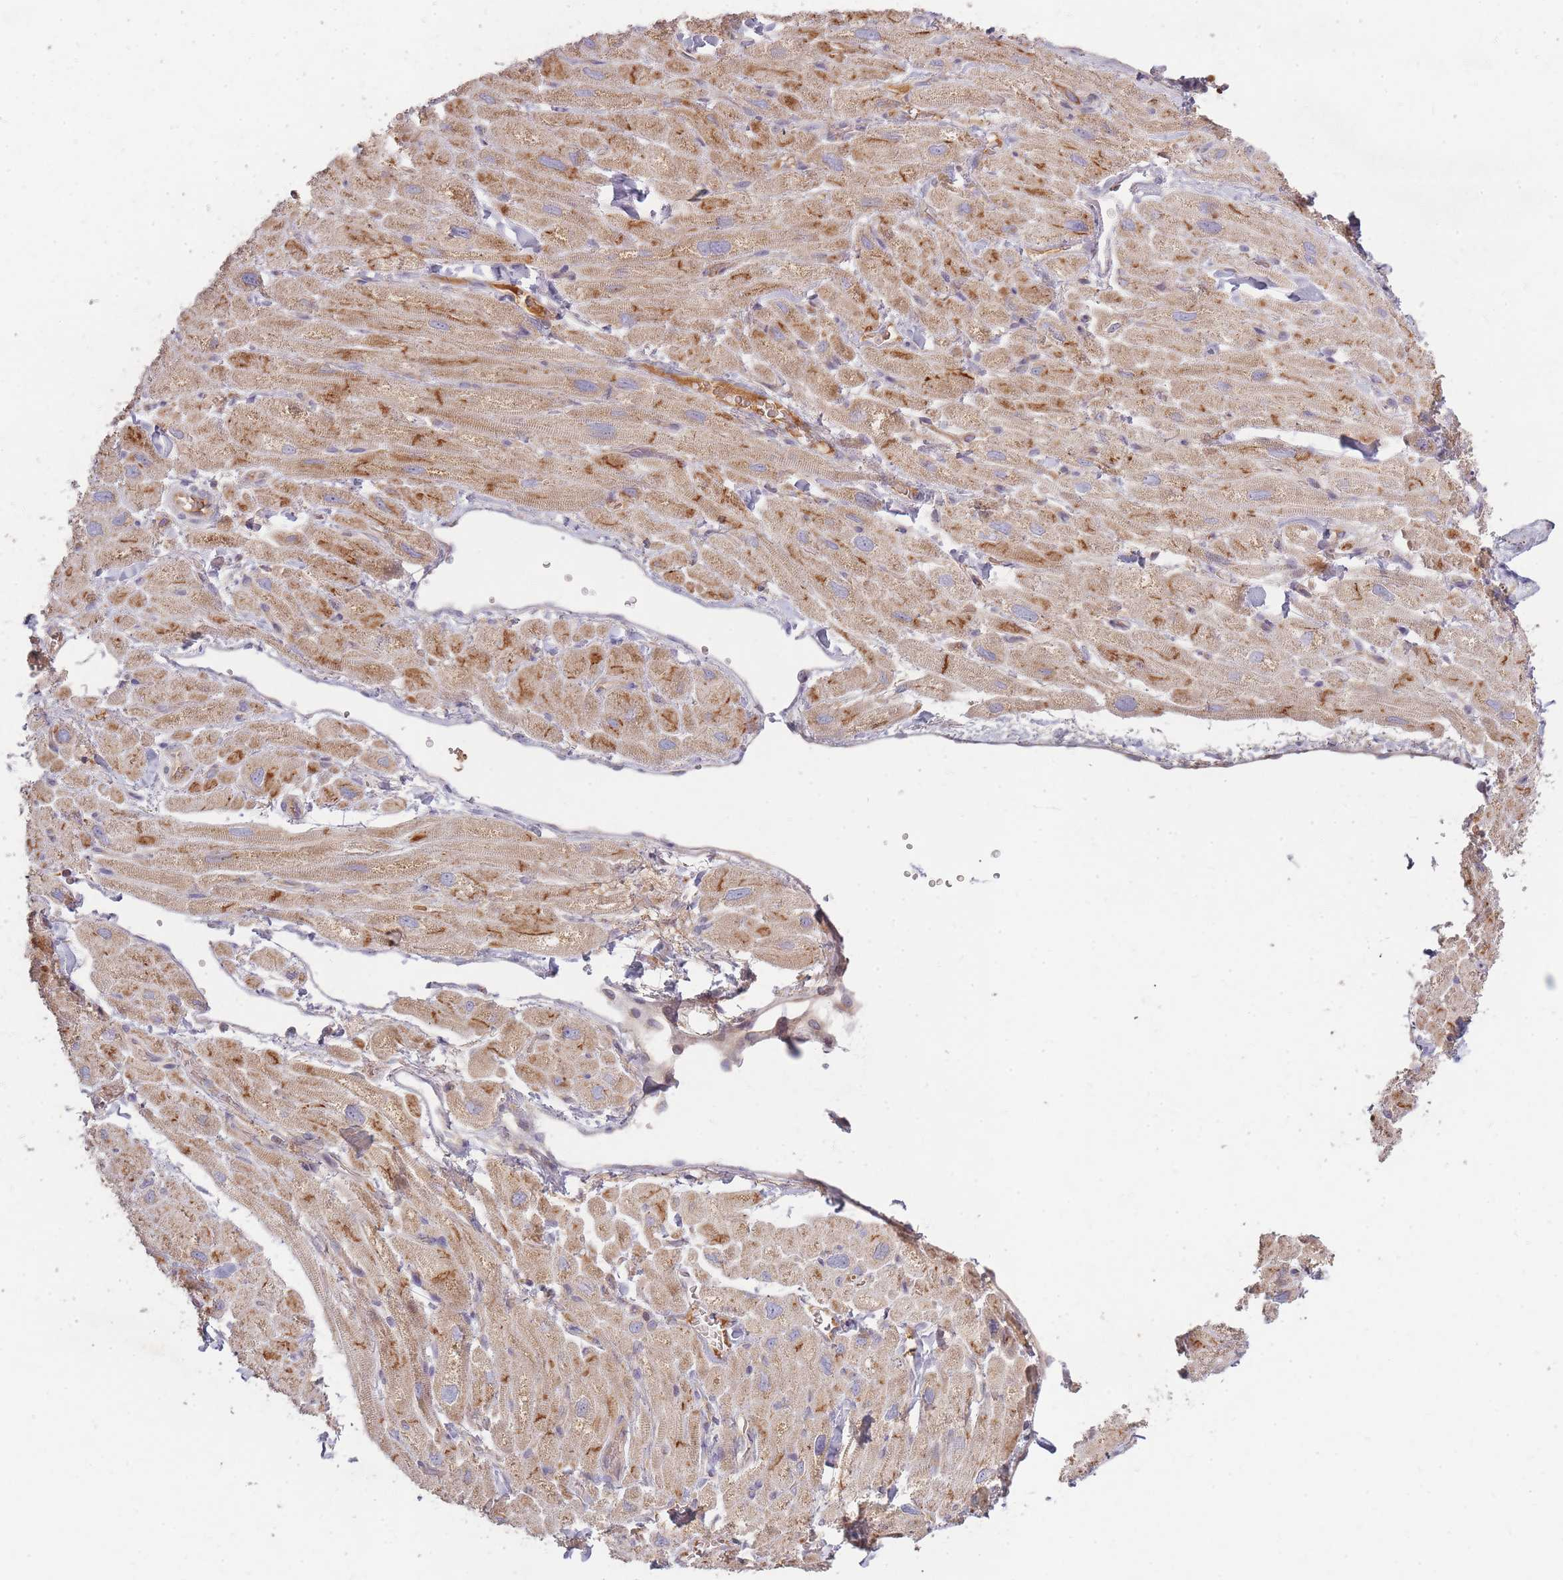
{"staining": {"intensity": "moderate", "quantity": "<25%", "location": "cytoplasmic/membranous"}, "tissue": "heart muscle", "cell_type": "Cardiomyocytes", "image_type": "normal", "snomed": [{"axis": "morphology", "description": "Normal tissue, NOS"}, {"axis": "topography", "description": "Heart"}], "caption": "Benign heart muscle shows moderate cytoplasmic/membranous positivity in approximately <25% of cardiomyocytes, visualized by immunohistochemistry.", "gene": "SMIM14", "patient": {"sex": "male", "age": 65}}